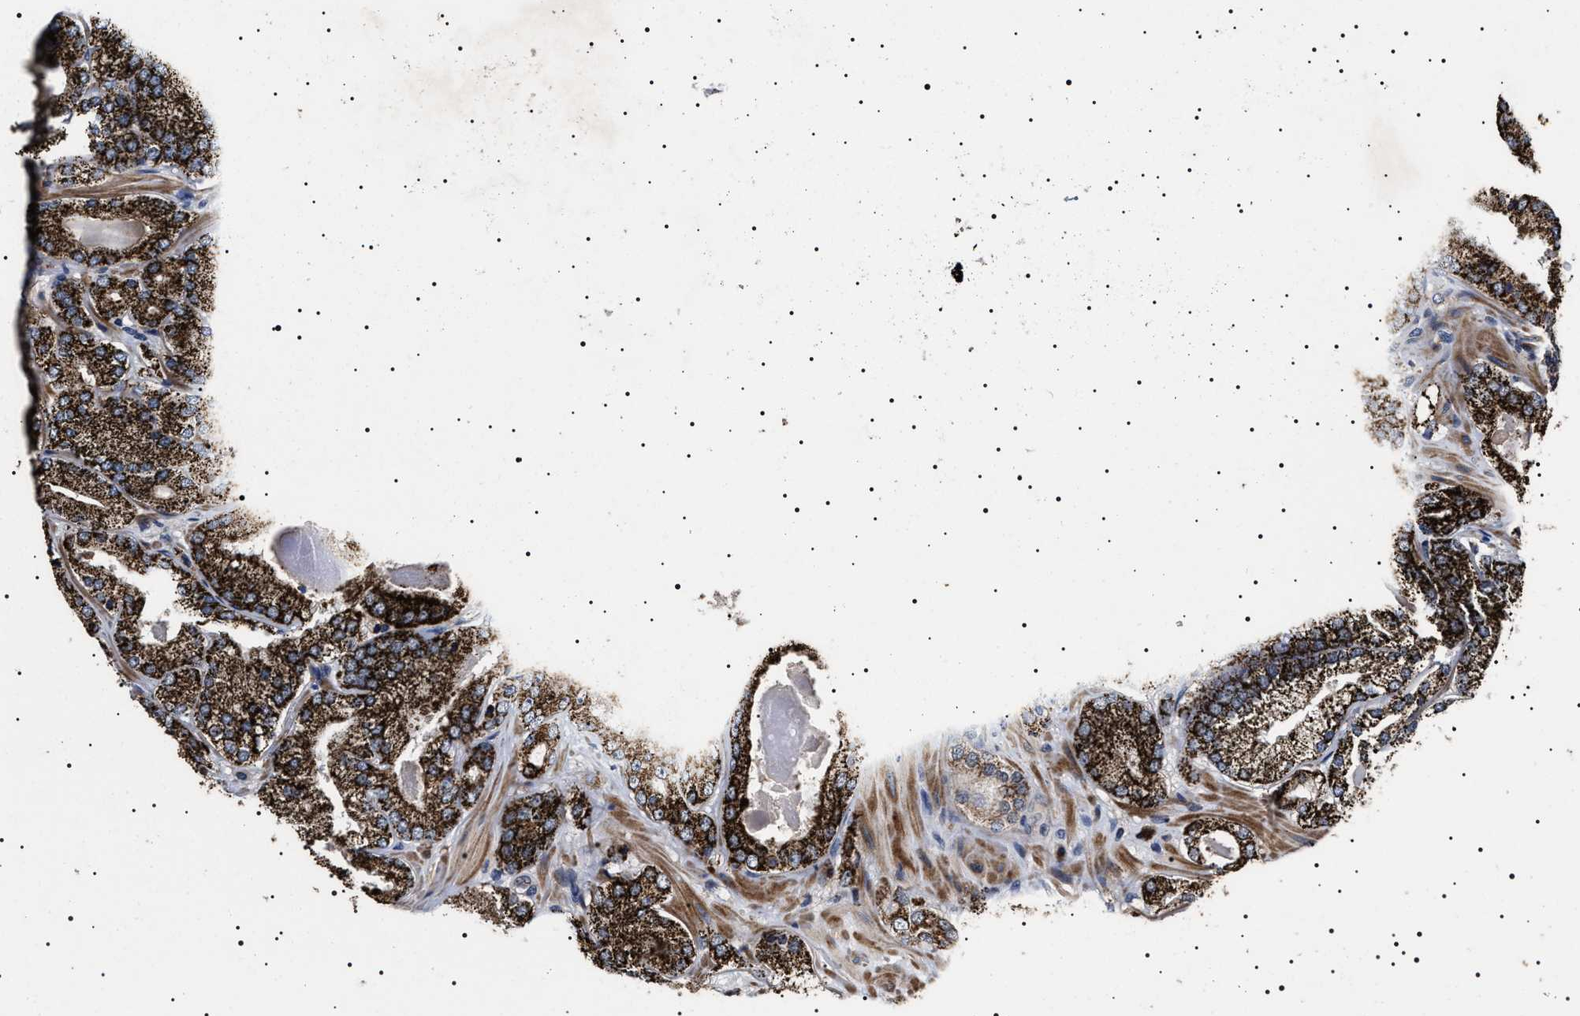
{"staining": {"intensity": "strong", "quantity": ">75%", "location": "cytoplasmic/membranous"}, "tissue": "prostate cancer", "cell_type": "Tumor cells", "image_type": "cancer", "snomed": [{"axis": "morphology", "description": "Adenocarcinoma, Low grade"}, {"axis": "topography", "description": "Prostate"}], "caption": "DAB (3,3'-diaminobenzidine) immunohistochemical staining of human prostate cancer displays strong cytoplasmic/membranous protein positivity in about >75% of tumor cells.", "gene": "RAB34", "patient": {"sex": "male", "age": 65}}